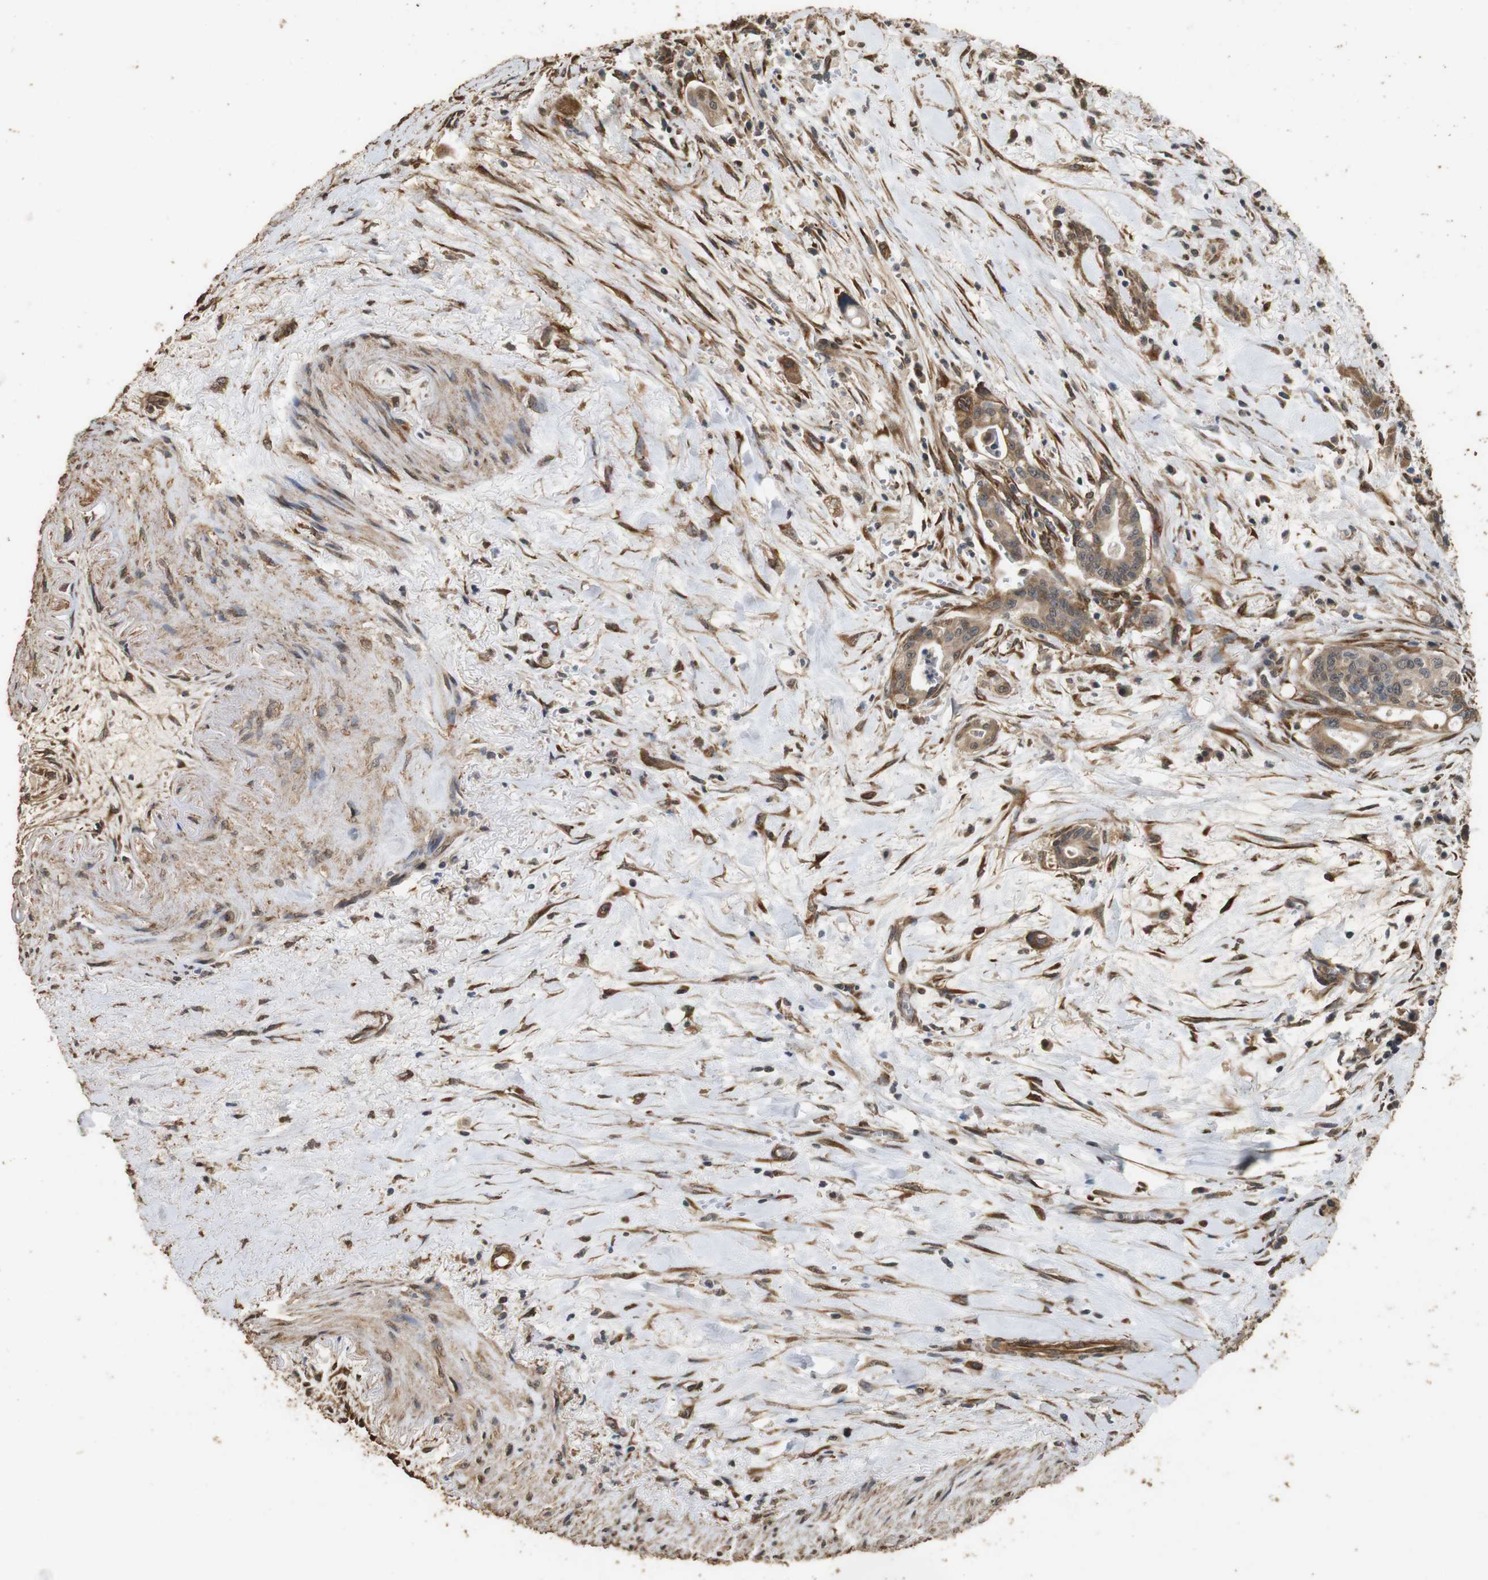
{"staining": {"intensity": "moderate", "quantity": ">75%", "location": "cytoplasmic/membranous"}, "tissue": "pancreatic cancer", "cell_type": "Tumor cells", "image_type": "cancer", "snomed": [{"axis": "morphology", "description": "Adenocarcinoma, NOS"}, {"axis": "topography", "description": "Pancreas"}], "caption": "This is an image of IHC staining of pancreatic cancer, which shows moderate staining in the cytoplasmic/membranous of tumor cells.", "gene": "CNPY4", "patient": {"sex": "male", "age": 70}}